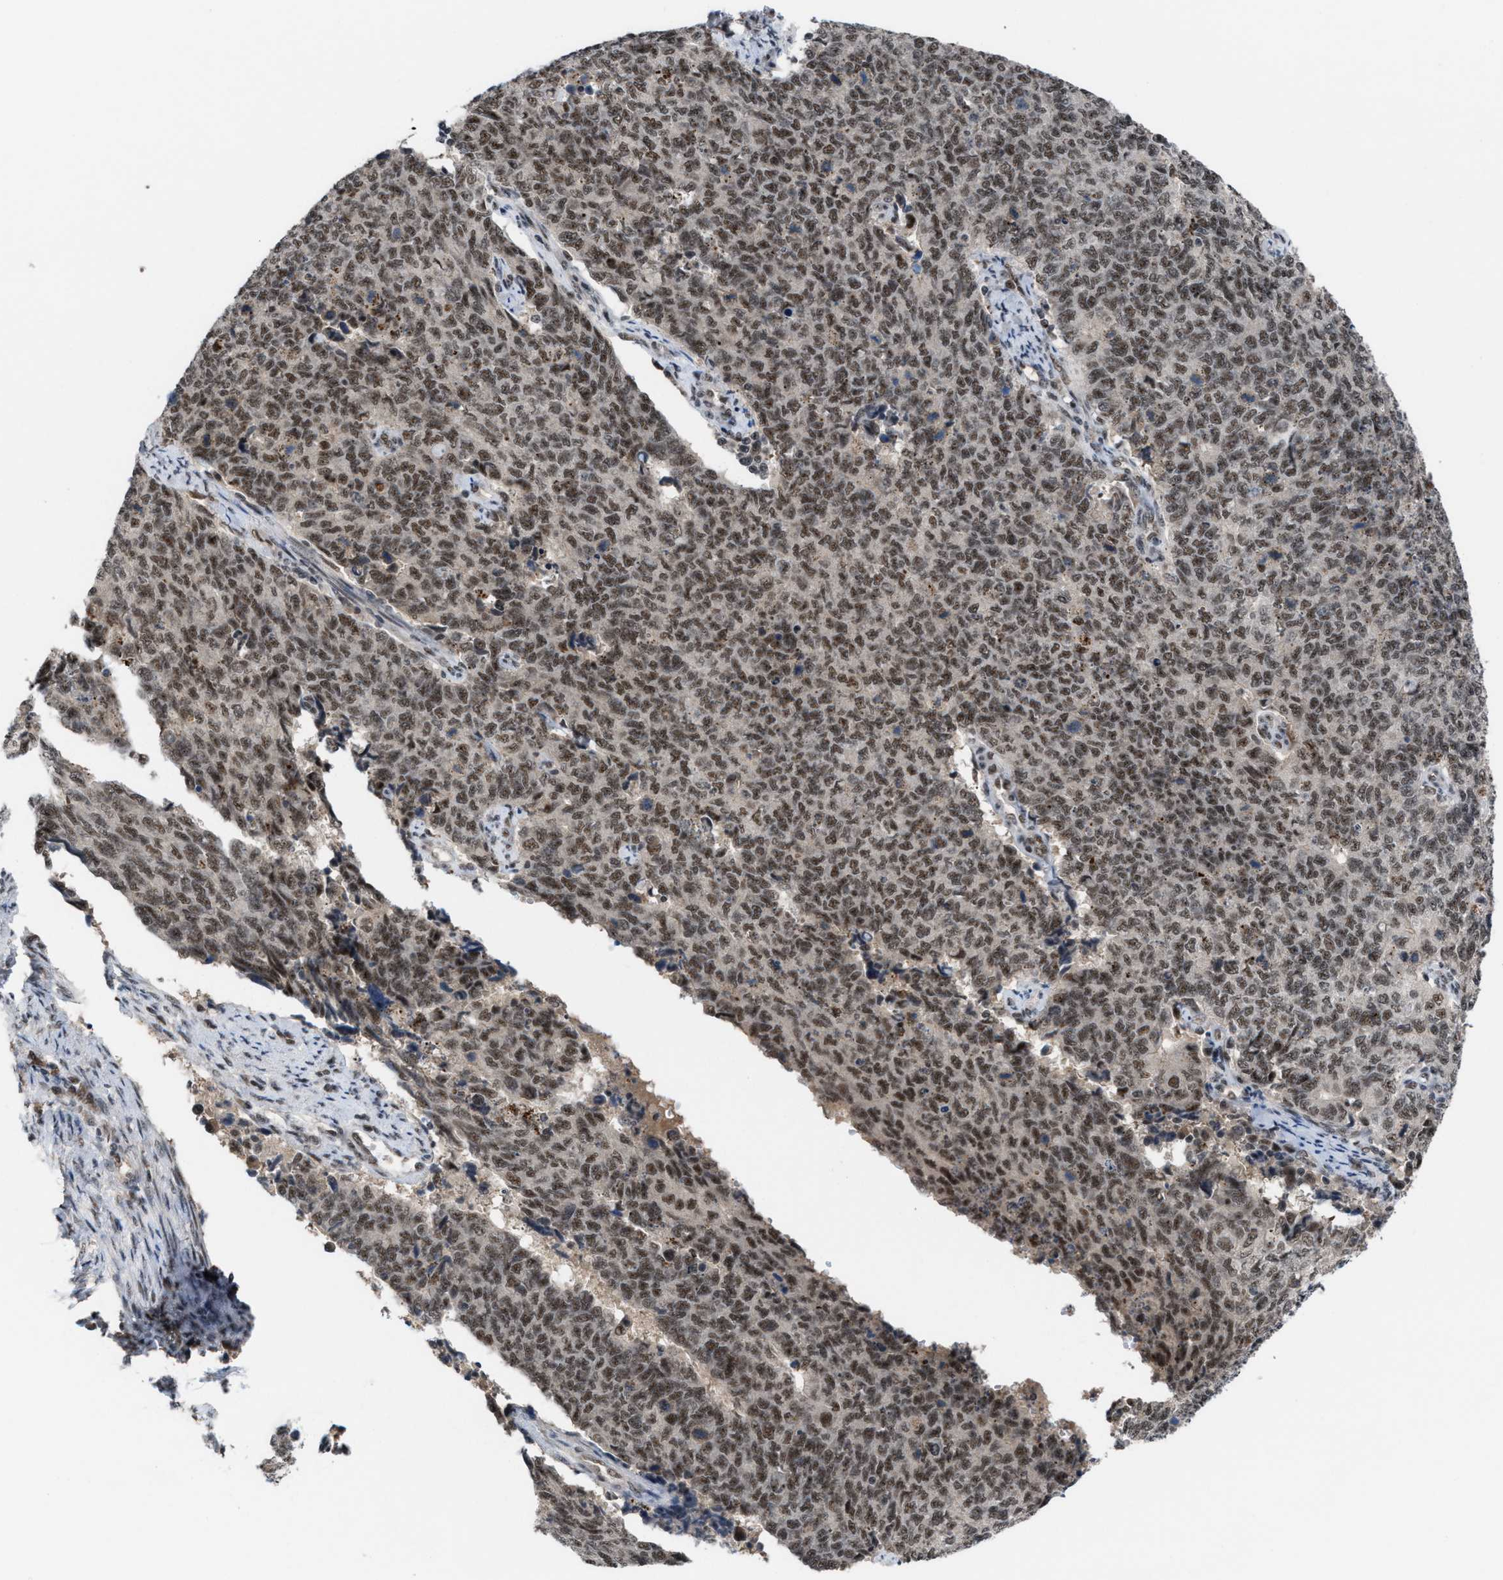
{"staining": {"intensity": "moderate", "quantity": ">75%", "location": "nuclear"}, "tissue": "cervical cancer", "cell_type": "Tumor cells", "image_type": "cancer", "snomed": [{"axis": "morphology", "description": "Squamous cell carcinoma, NOS"}, {"axis": "topography", "description": "Cervix"}], "caption": "Squamous cell carcinoma (cervical) stained for a protein (brown) reveals moderate nuclear positive positivity in about >75% of tumor cells.", "gene": "PRPF4", "patient": {"sex": "female", "age": 63}}